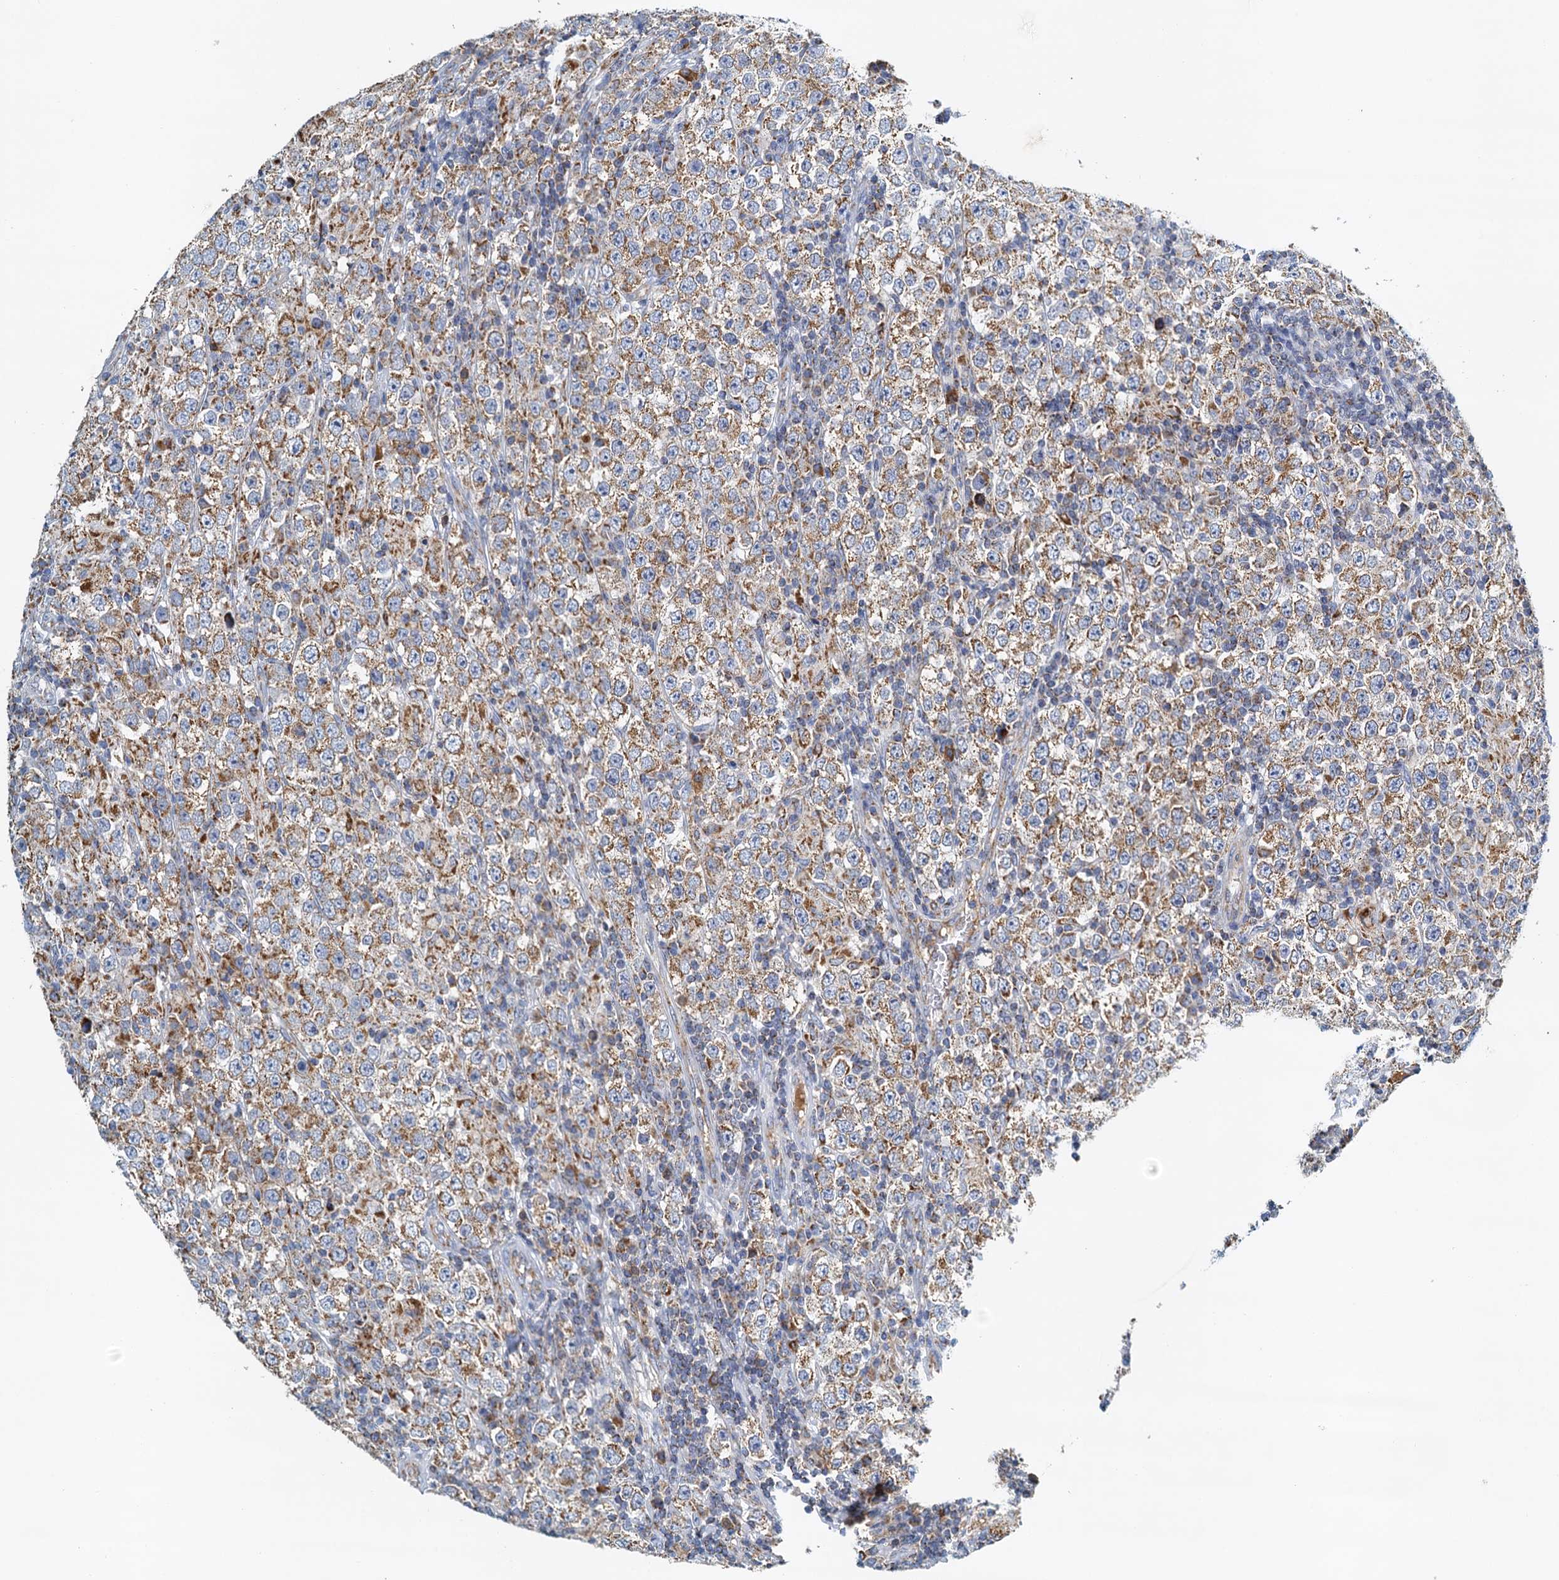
{"staining": {"intensity": "moderate", "quantity": ">75%", "location": "cytoplasmic/membranous"}, "tissue": "testis cancer", "cell_type": "Tumor cells", "image_type": "cancer", "snomed": [{"axis": "morphology", "description": "Normal tissue, NOS"}, {"axis": "morphology", "description": "Urothelial carcinoma, High grade"}, {"axis": "morphology", "description": "Seminoma, NOS"}, {"axis": "morphology", "description": "Carcinoma, Embryonal, NOS"}, {"axis": "topography", "description": "Urinary bladder"}, {"axis": "topography", "description": "Testis"}], "caption": "High-magnification brightfield microscopy of testis cancer (seminoma) stained with DAB (3,3'-diaminobenzidine) (brown) and counterstained with hematoxylin (blue). tumor cells exhibit moderate cytoplasmic/membranous positivity is seen in approximately>75% of cells.", "gene": "POC1A", "patient": {"sex": "male", "age": 41}}